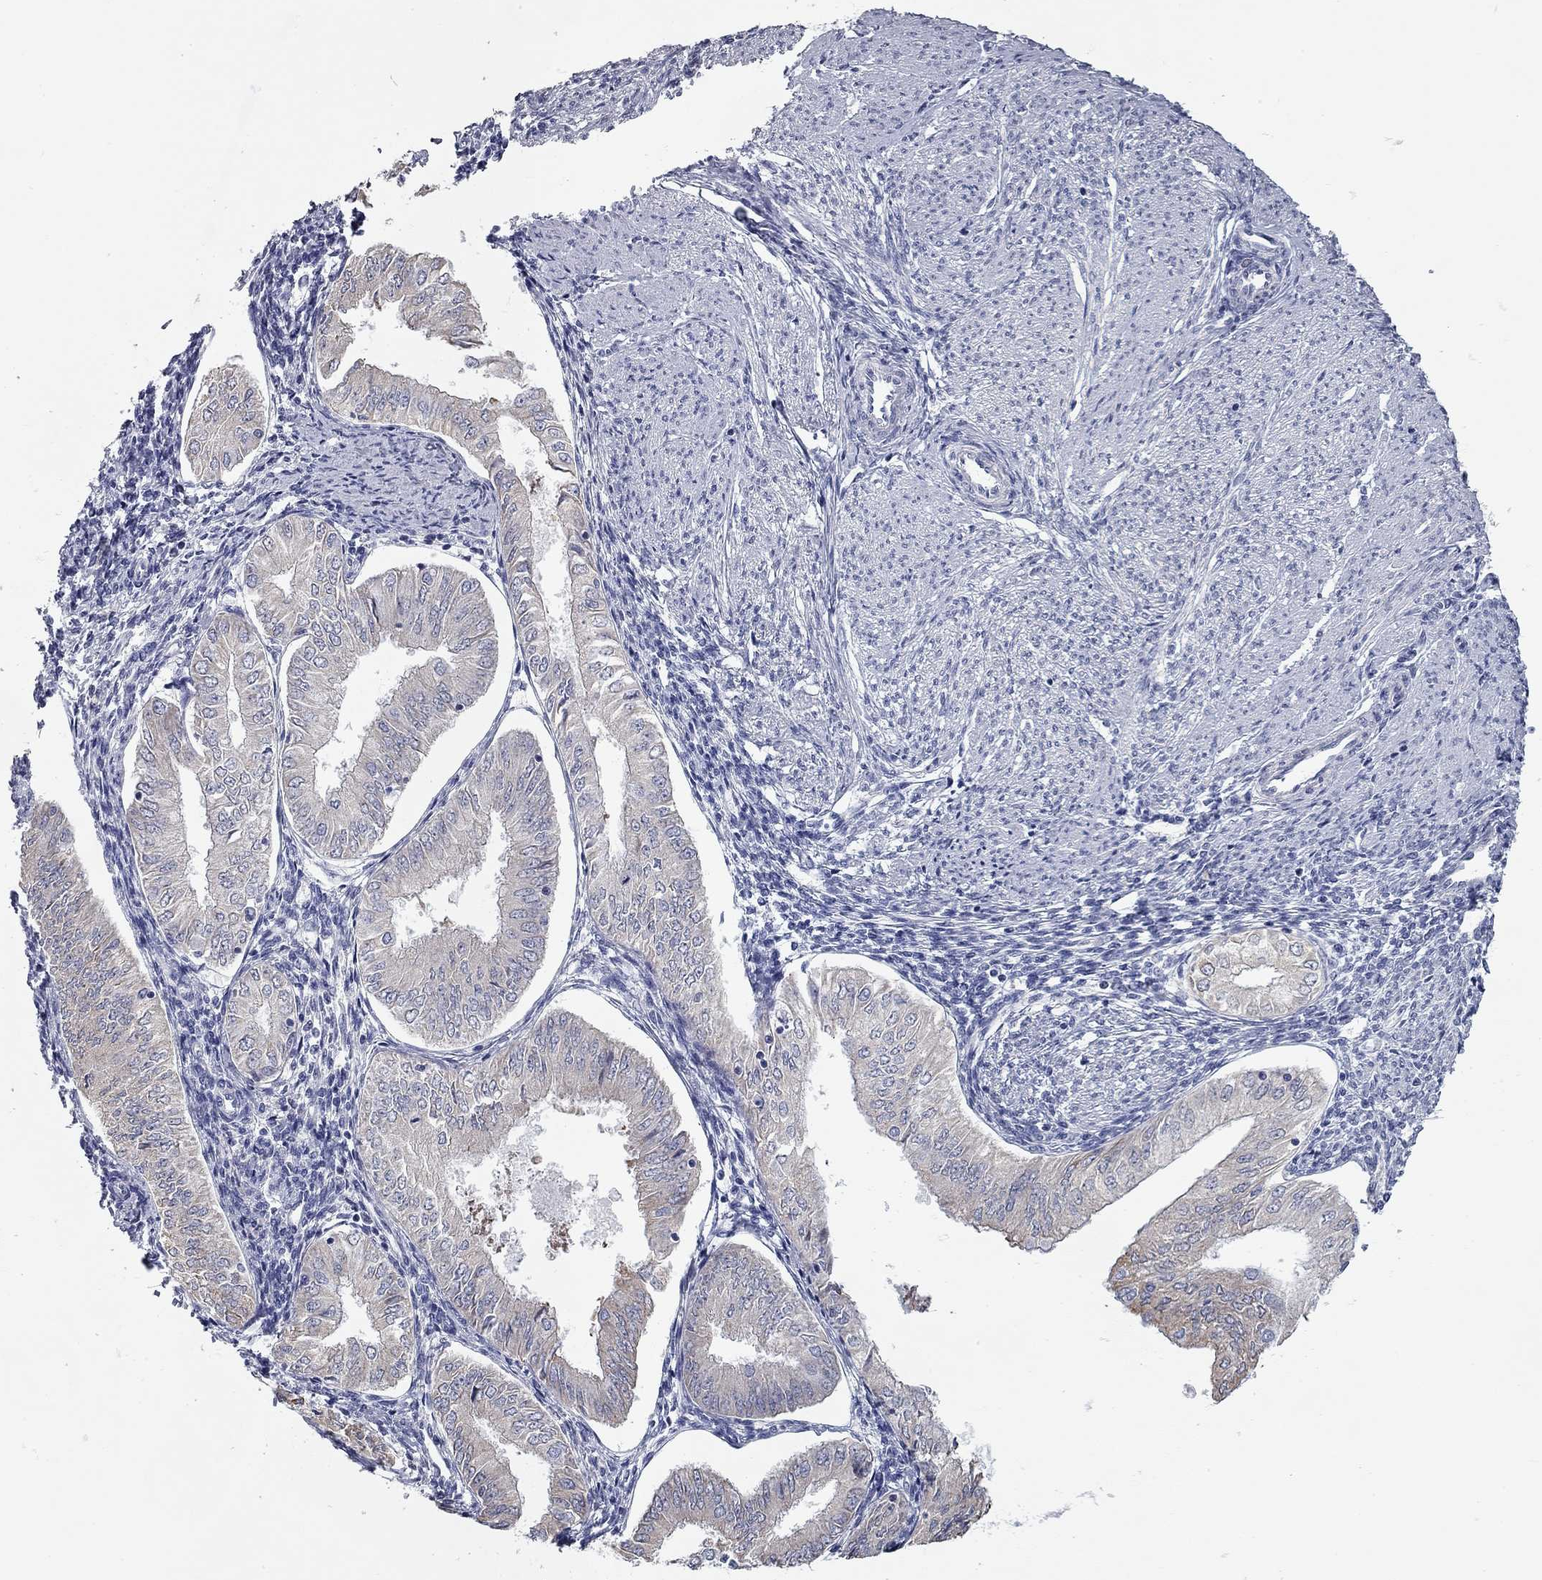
{"staining": {"intensity": "negative", "quantity": "none", "location": "none"}, "tissue": "endometrial cancer", "cell_type": "Tumor cells", "image_type": "cancer", "snomed": [{"axis": "morphology", "description": "Adenocarcinoma, NOS"}, {"axis": "topography", "description": "Endometrium"}], "caption": "High magnification brightfield microscopy of endometrial cancer stained with DAB (brown) and counterstained with hematoxylin (blue): tumor cells show no significant positivity.", "gene": "XAGE2", "patient": {"sex": "female", "age": 53}}